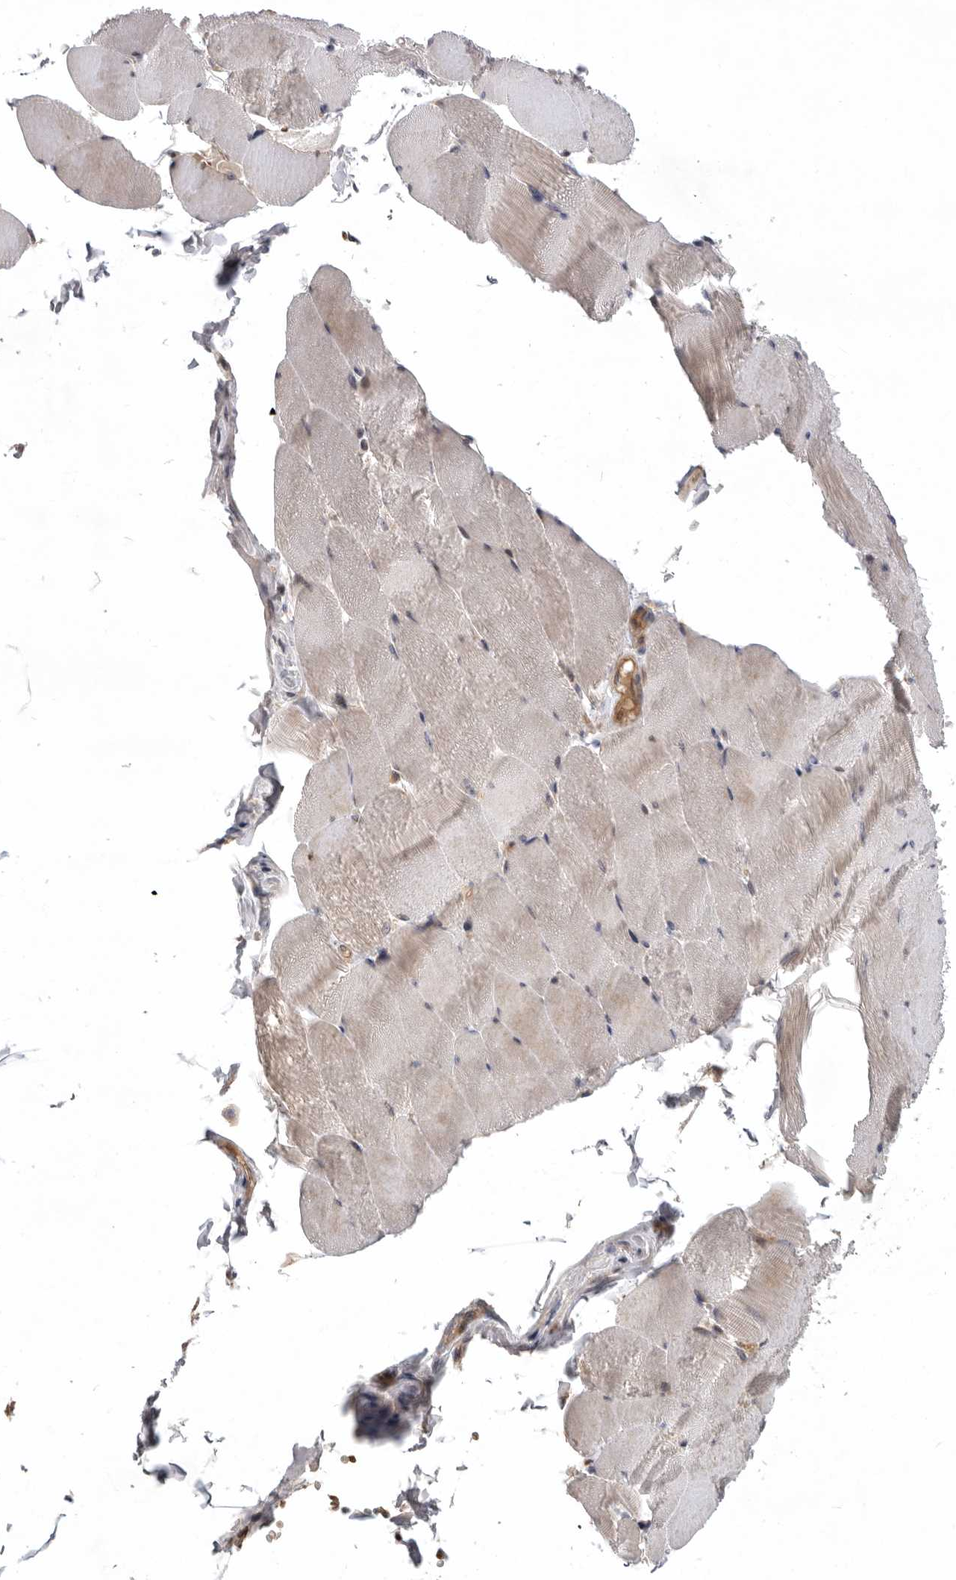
{"staining": {"intensity": "moderate", "quantity": ">75%", "location": "cytoplasmic/membranous"}, "tissue": "skeletal muscle", "cell_type": "Myocytes", "image_type": "normal", "snomed": [{"axis": "morphology", "description": "Normal tissue, NOS"}, {"axis": "topography", "description": "Skeletal muscle"}], "caption": "Immunohistochemistry (IHC) histopathology image of unremarkable skeletal muscle: human skeletal muscle stained using immunohistochemistry (IHC) reveals medium levels of moderate protein expression localized specifically in the cytoplasmic/membranous of myocytes, appearing as a cytoplasmic/membranous brown color.", "gene": "KIF2B", "patient": {"sex": "male", "age": 62}}